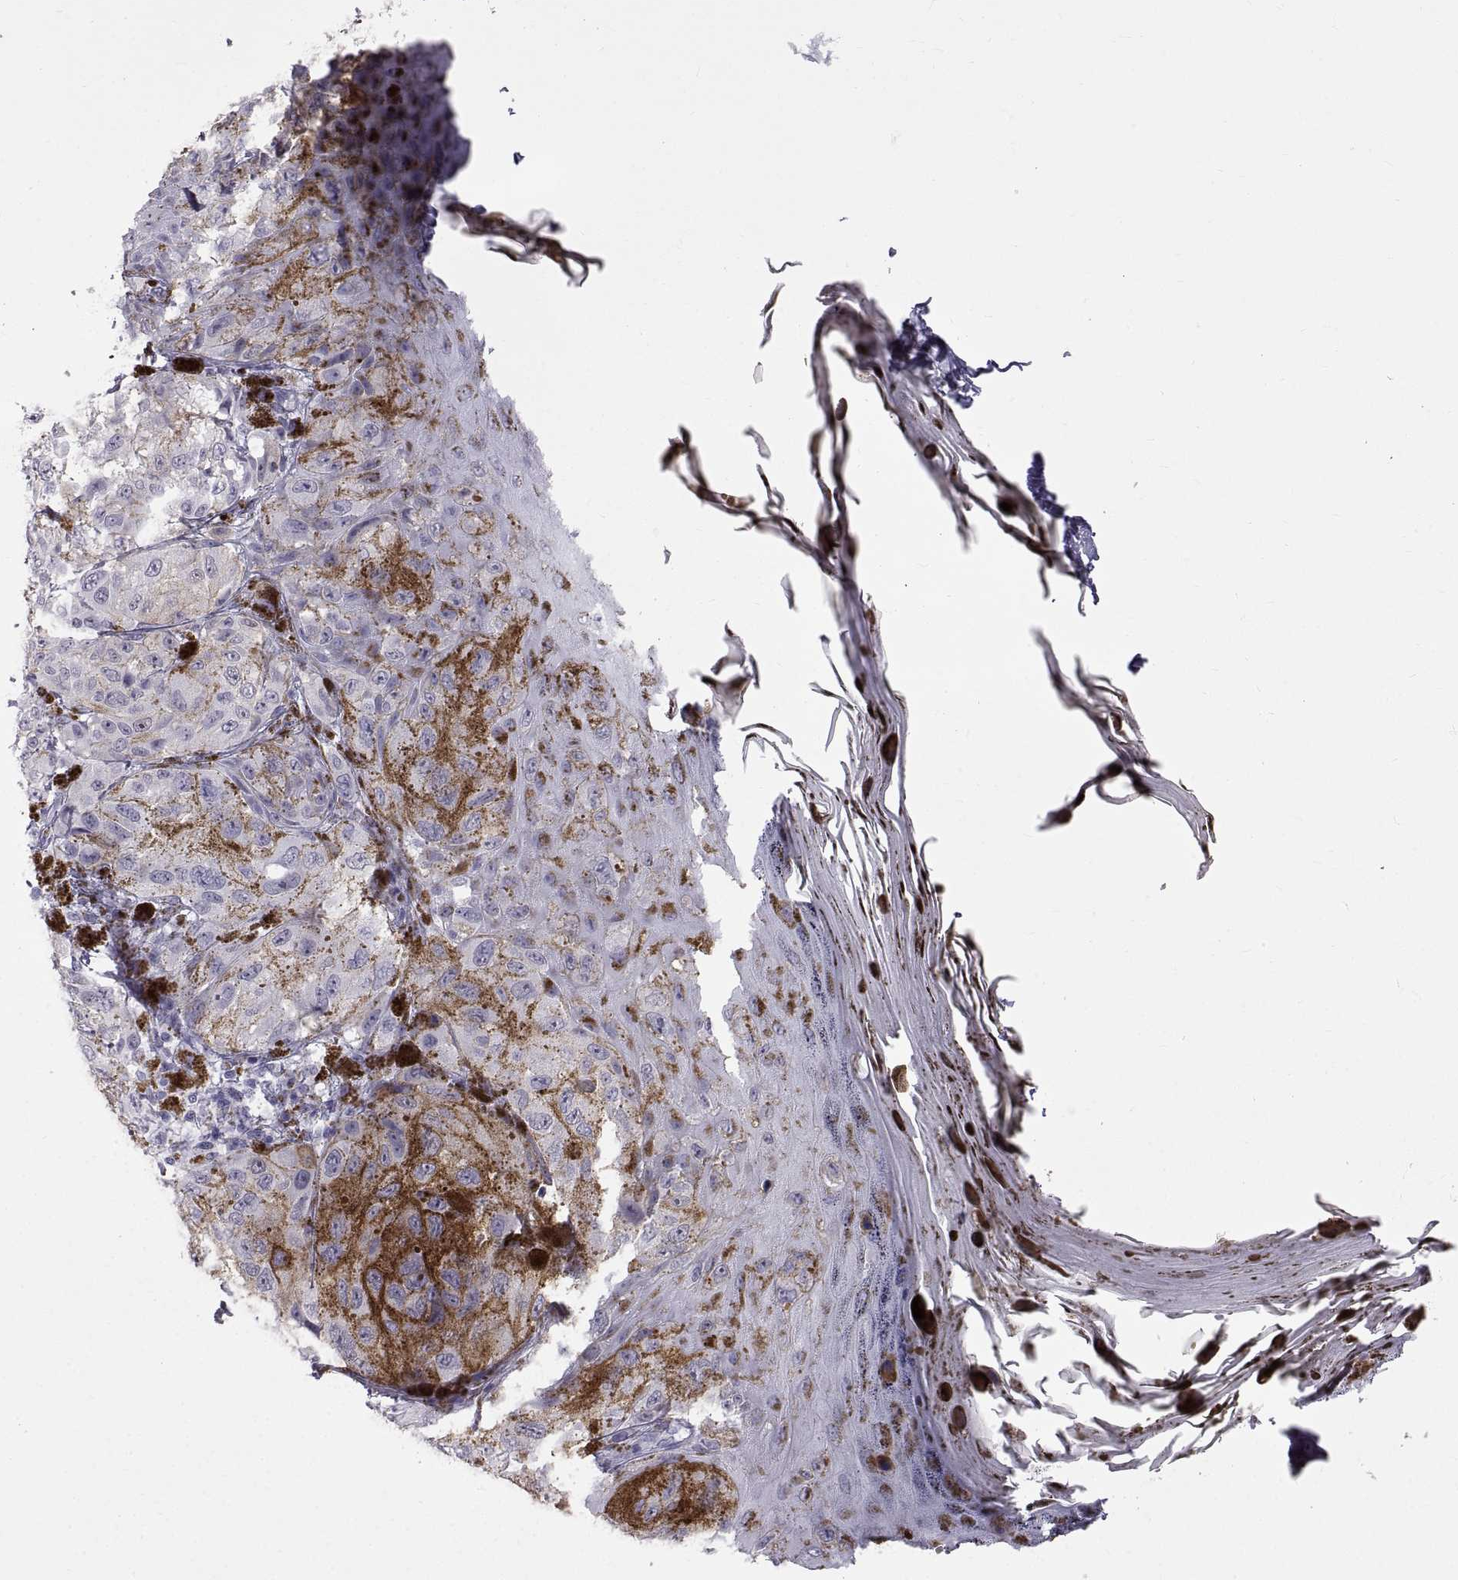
{"staining": {"intensity": "negative", "quantity": "none", "location": "none"}, "tissue": "melanoma", "cell_type": "Tumor cells", "image_type": "cancer", "snomed": [{"axis": "morphology", "description": "Malignant melanoma, NOS"}, {"axis": "topography", "description": "Skin"}], "caption": "DAB (3,3'-diaminobenzidine) immunohistochemical staining of malignant melanoma reveals no significant staining in tumor cells.", "gene": "WFDC8", "patient": {"sex": "male", "age": 36}}